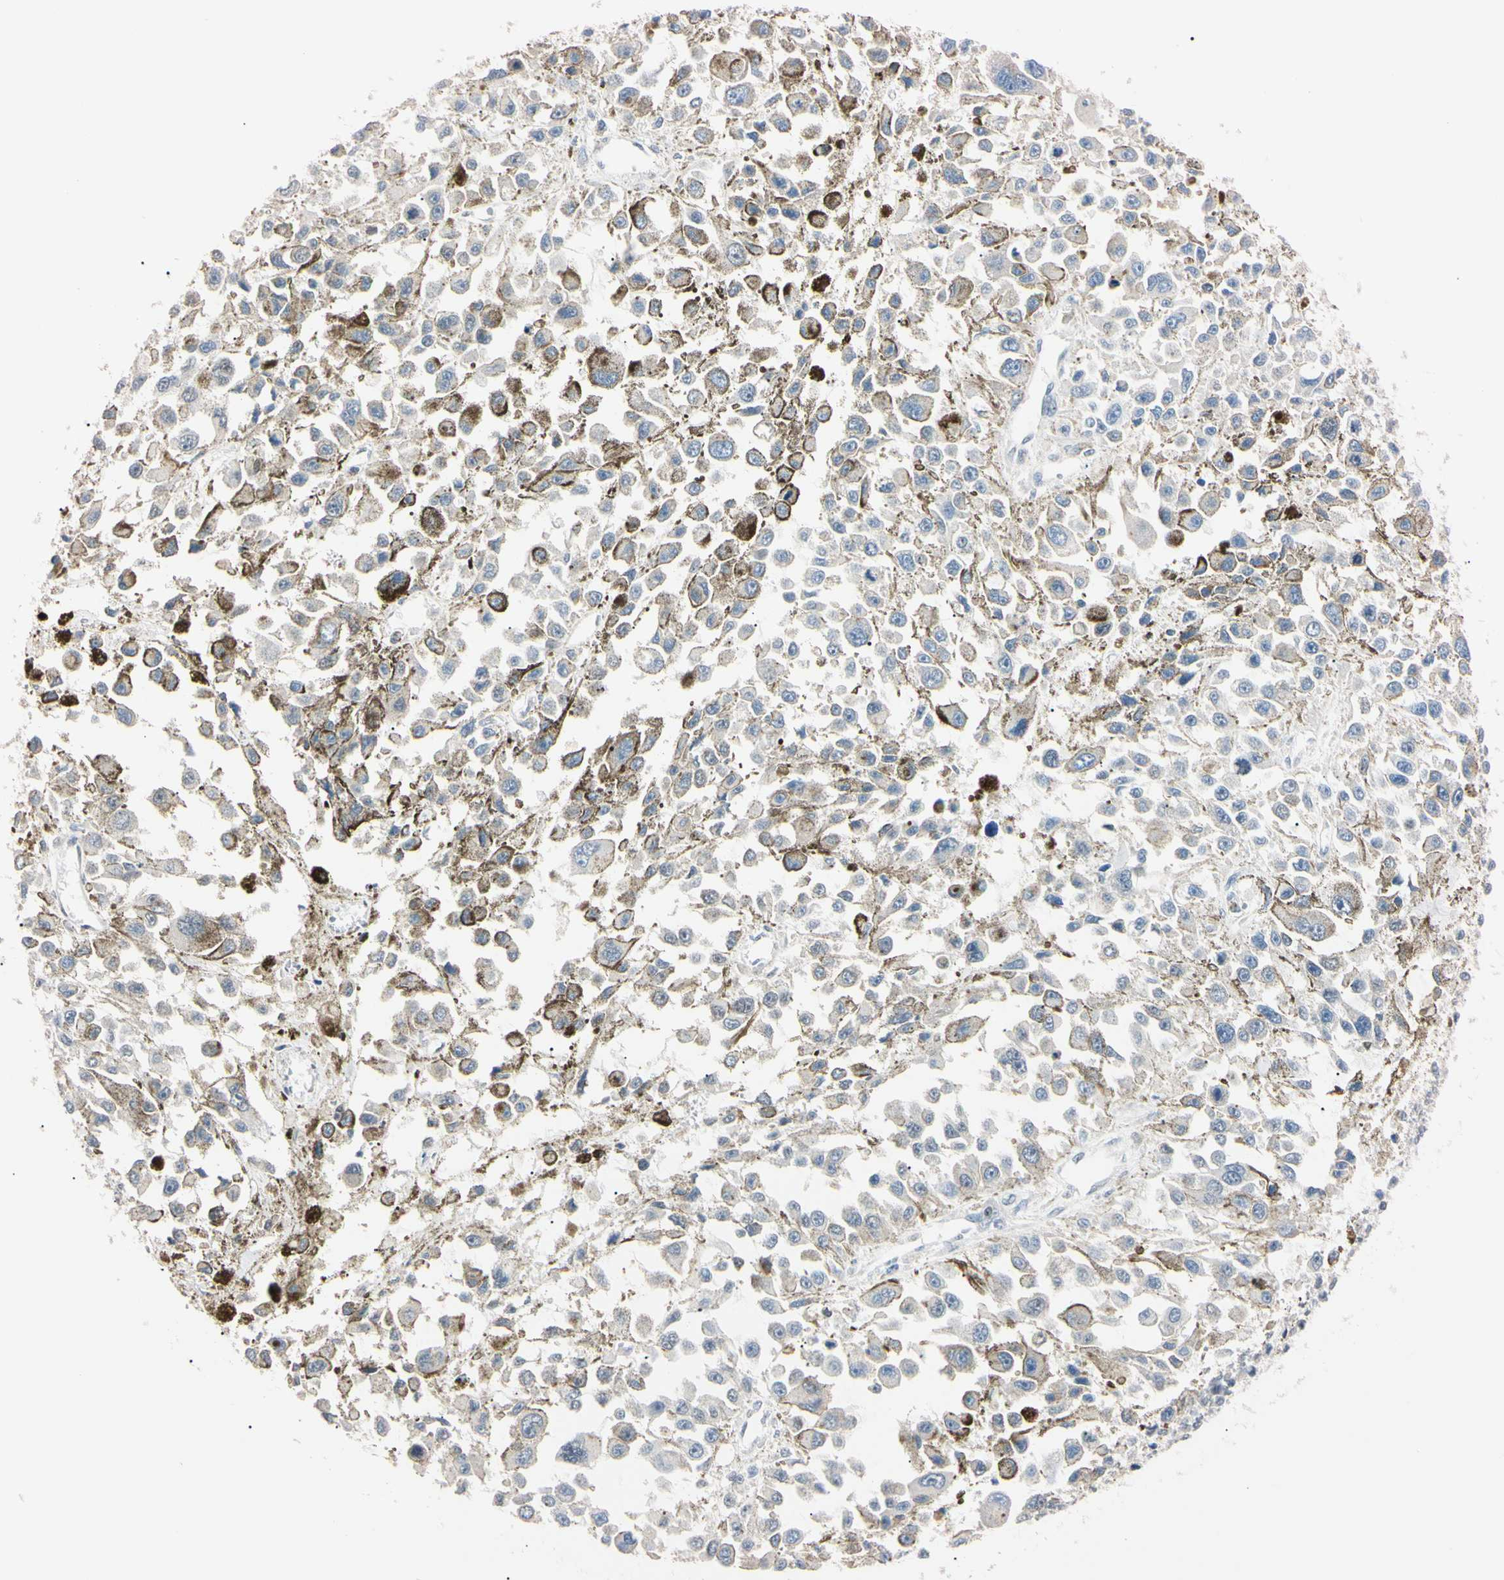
{"staining": {"intensity": "negative", "quantity": "none", "location": "none"}, "tissue": "melanoma", "cell_type": "Tumor cells", "image_type": "cancer", "snomed": [{"axis": "morphology", "description": "Malignant melanoma, Metastatic site"}, {"axis": "topography", "description": "Lymph node"}], "caption": "Malignant melanoma (metastatic site) stained for a protein using IHC shows no expression tumor cells.", "gene": "C1orf174", "patient": {"sex": "male", "age": 59}}